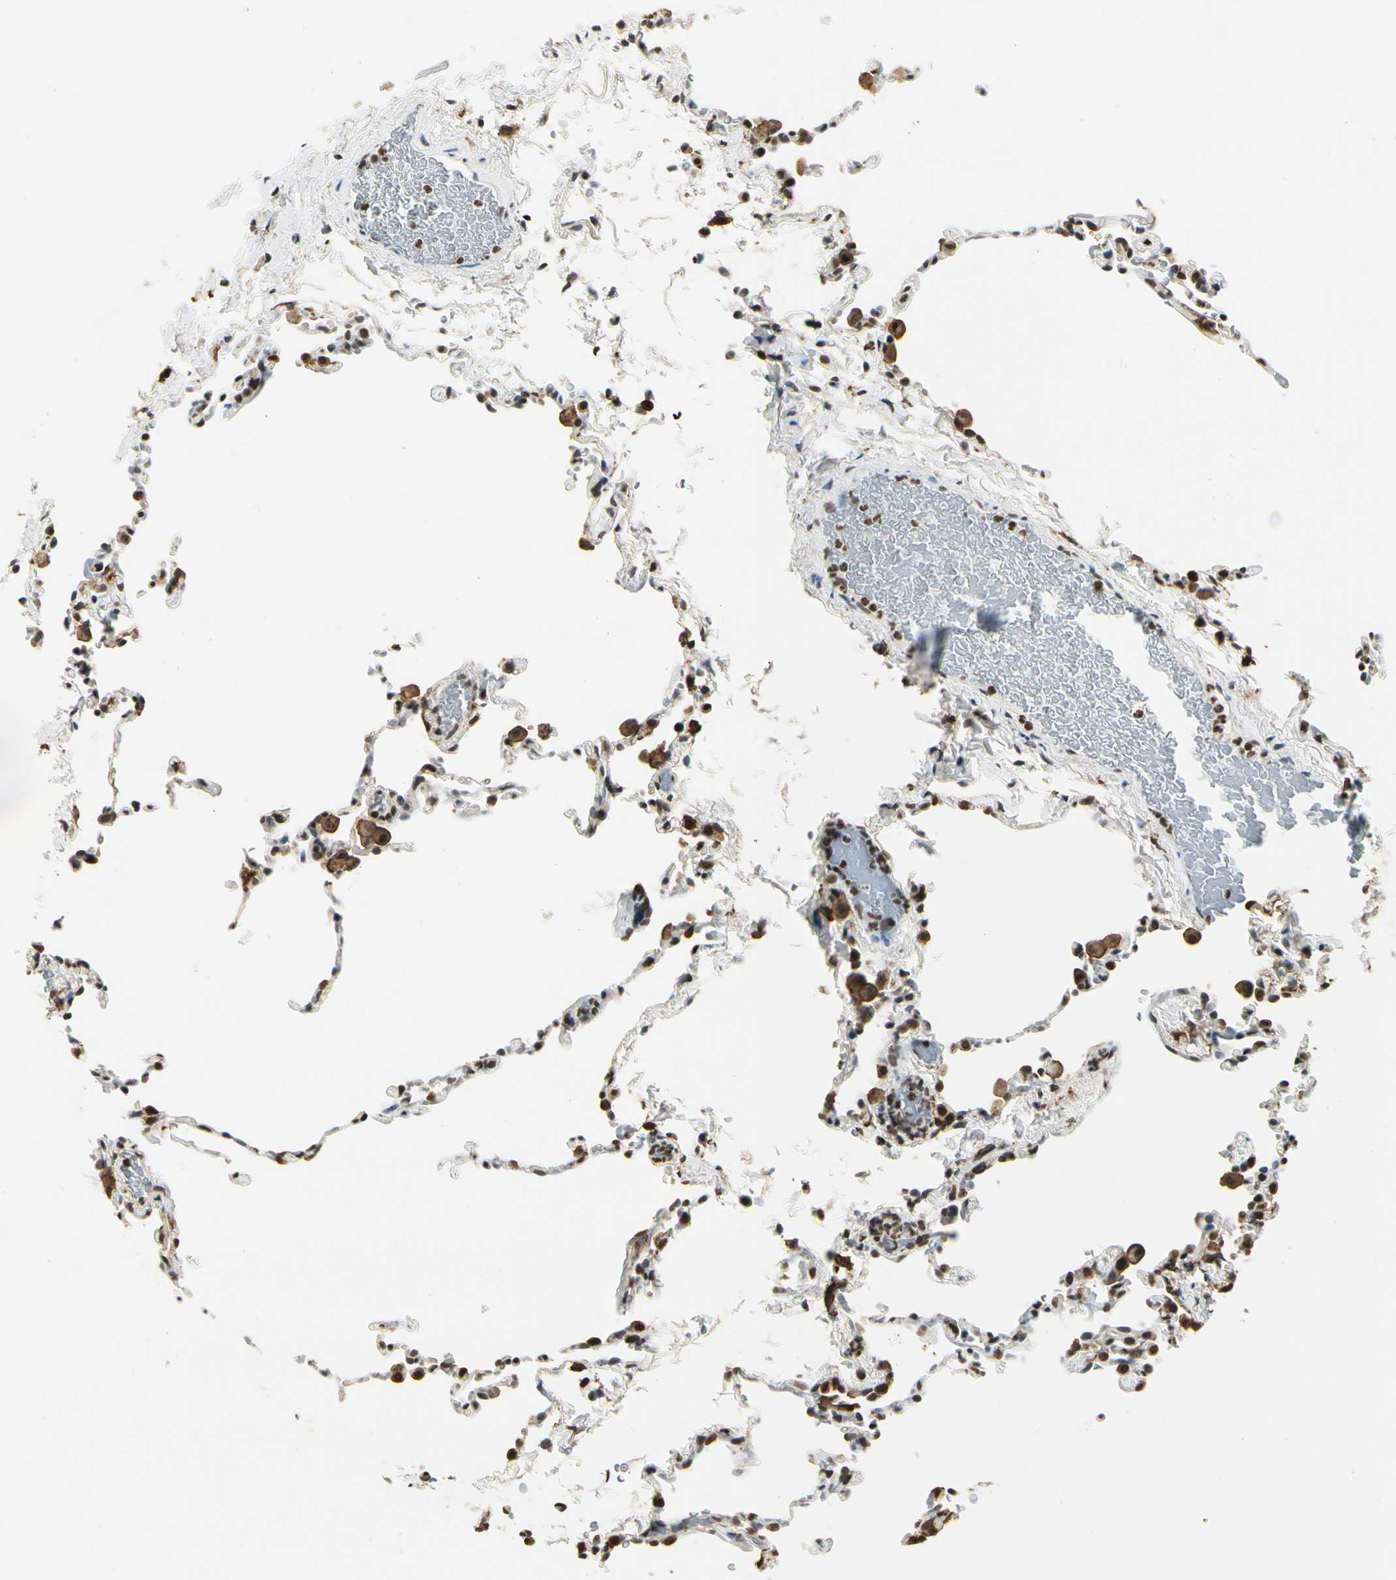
{"staining": {"intensity": "moderate", "quantity": ">75%", "location": "nuclear"}, "tissue": "lung", "cell_type": "Alveolar cells", "image_type": "normal", "snomed": [{"axis": "morphology", "description": "Normal tissue, NOS"}, {"axis": "topography", "description": "Lung"}], "caption": "Unremarkable lung shows moderate nuclear expression in about >75% of alveolar cells.", "gene": "FER", "patient": {"sex": "female", "age": 61}}